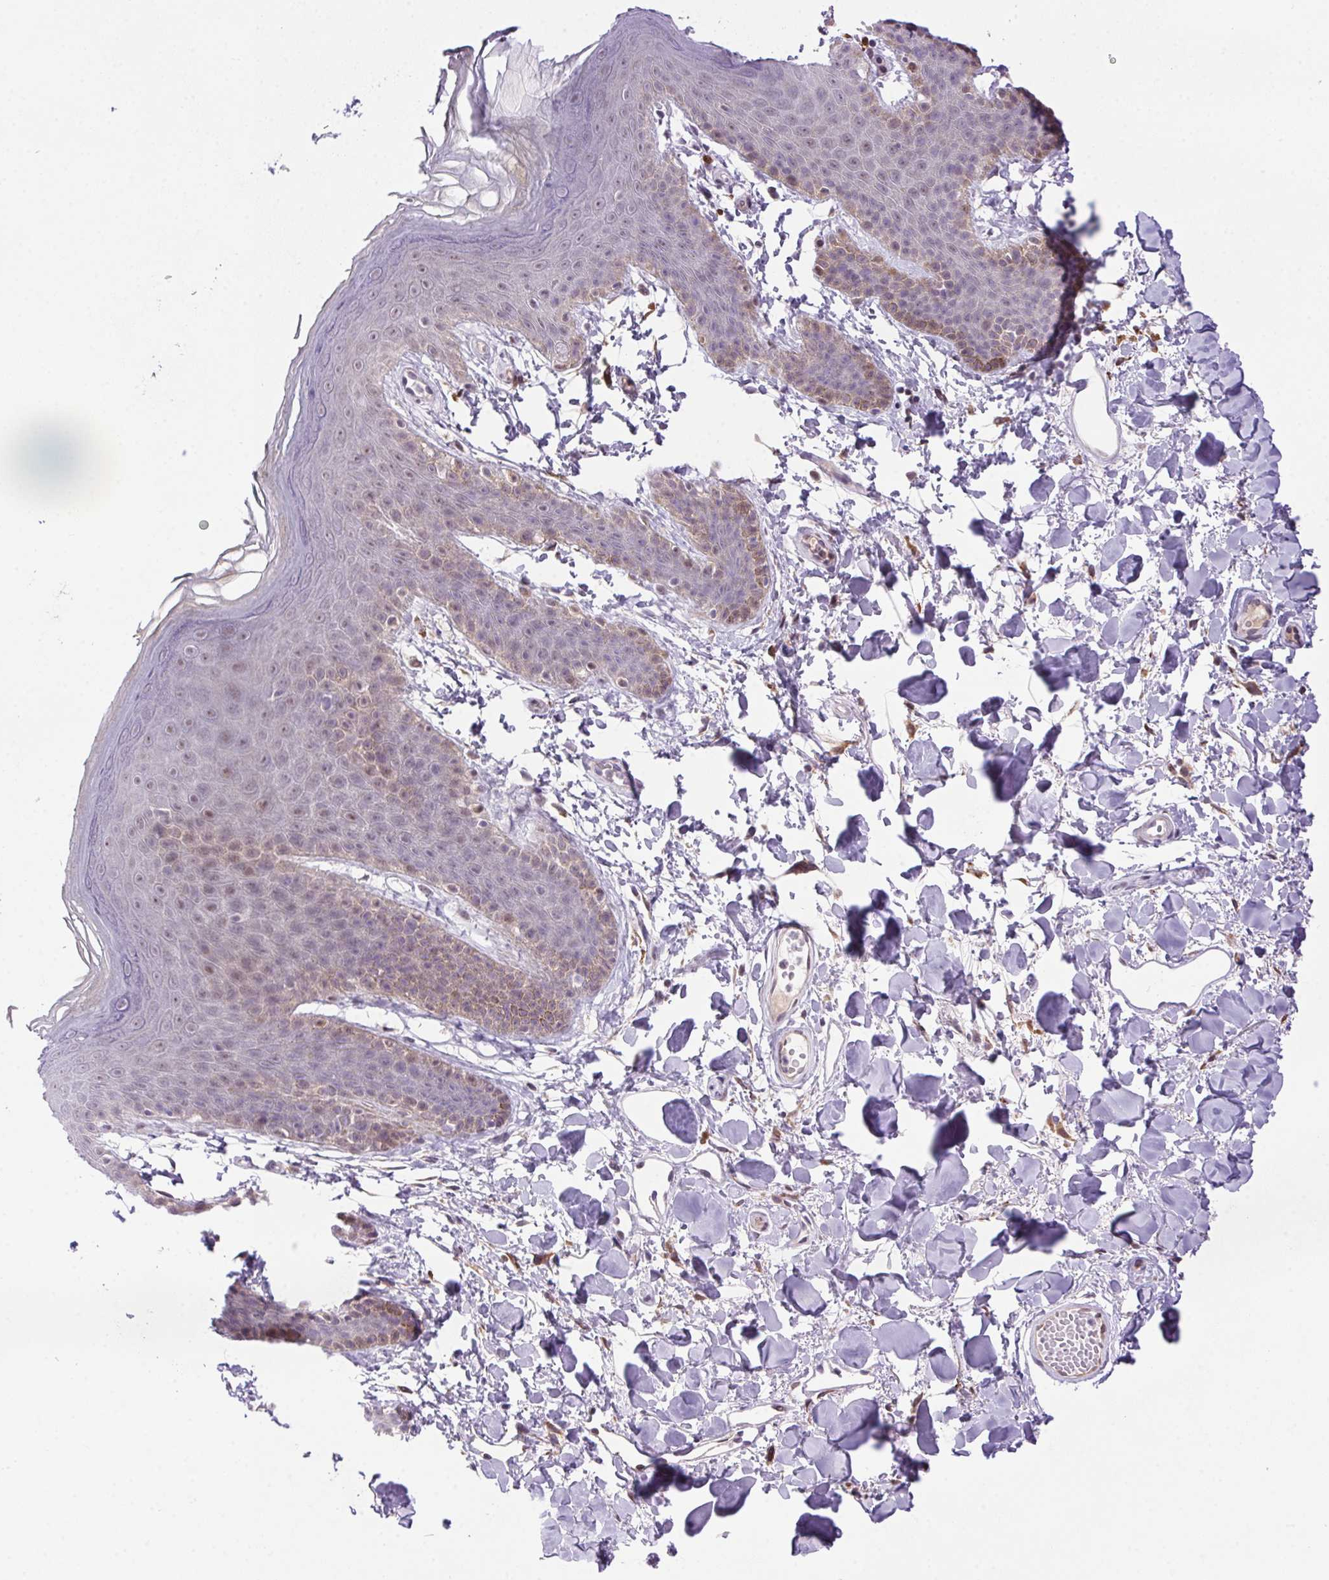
{"staining": {"intensity": "weak", "quantity": "<25%", "location": "cytoplasmic/membranous,nuclear"}, "tissue": "skin", "cell_type": "Epidermal cells", "image_type": "normal", "snomed": [{"axis": "morphology", "description": "Normal tissue, NOS"}, {"axis": "topography", "description": "Anal"}], "caption": "Protein analysis of normal skin displays no significant positivity in epidermal cells.", "gene": "LRRTM1", "patient": {"sex": "male", "age": 53}}